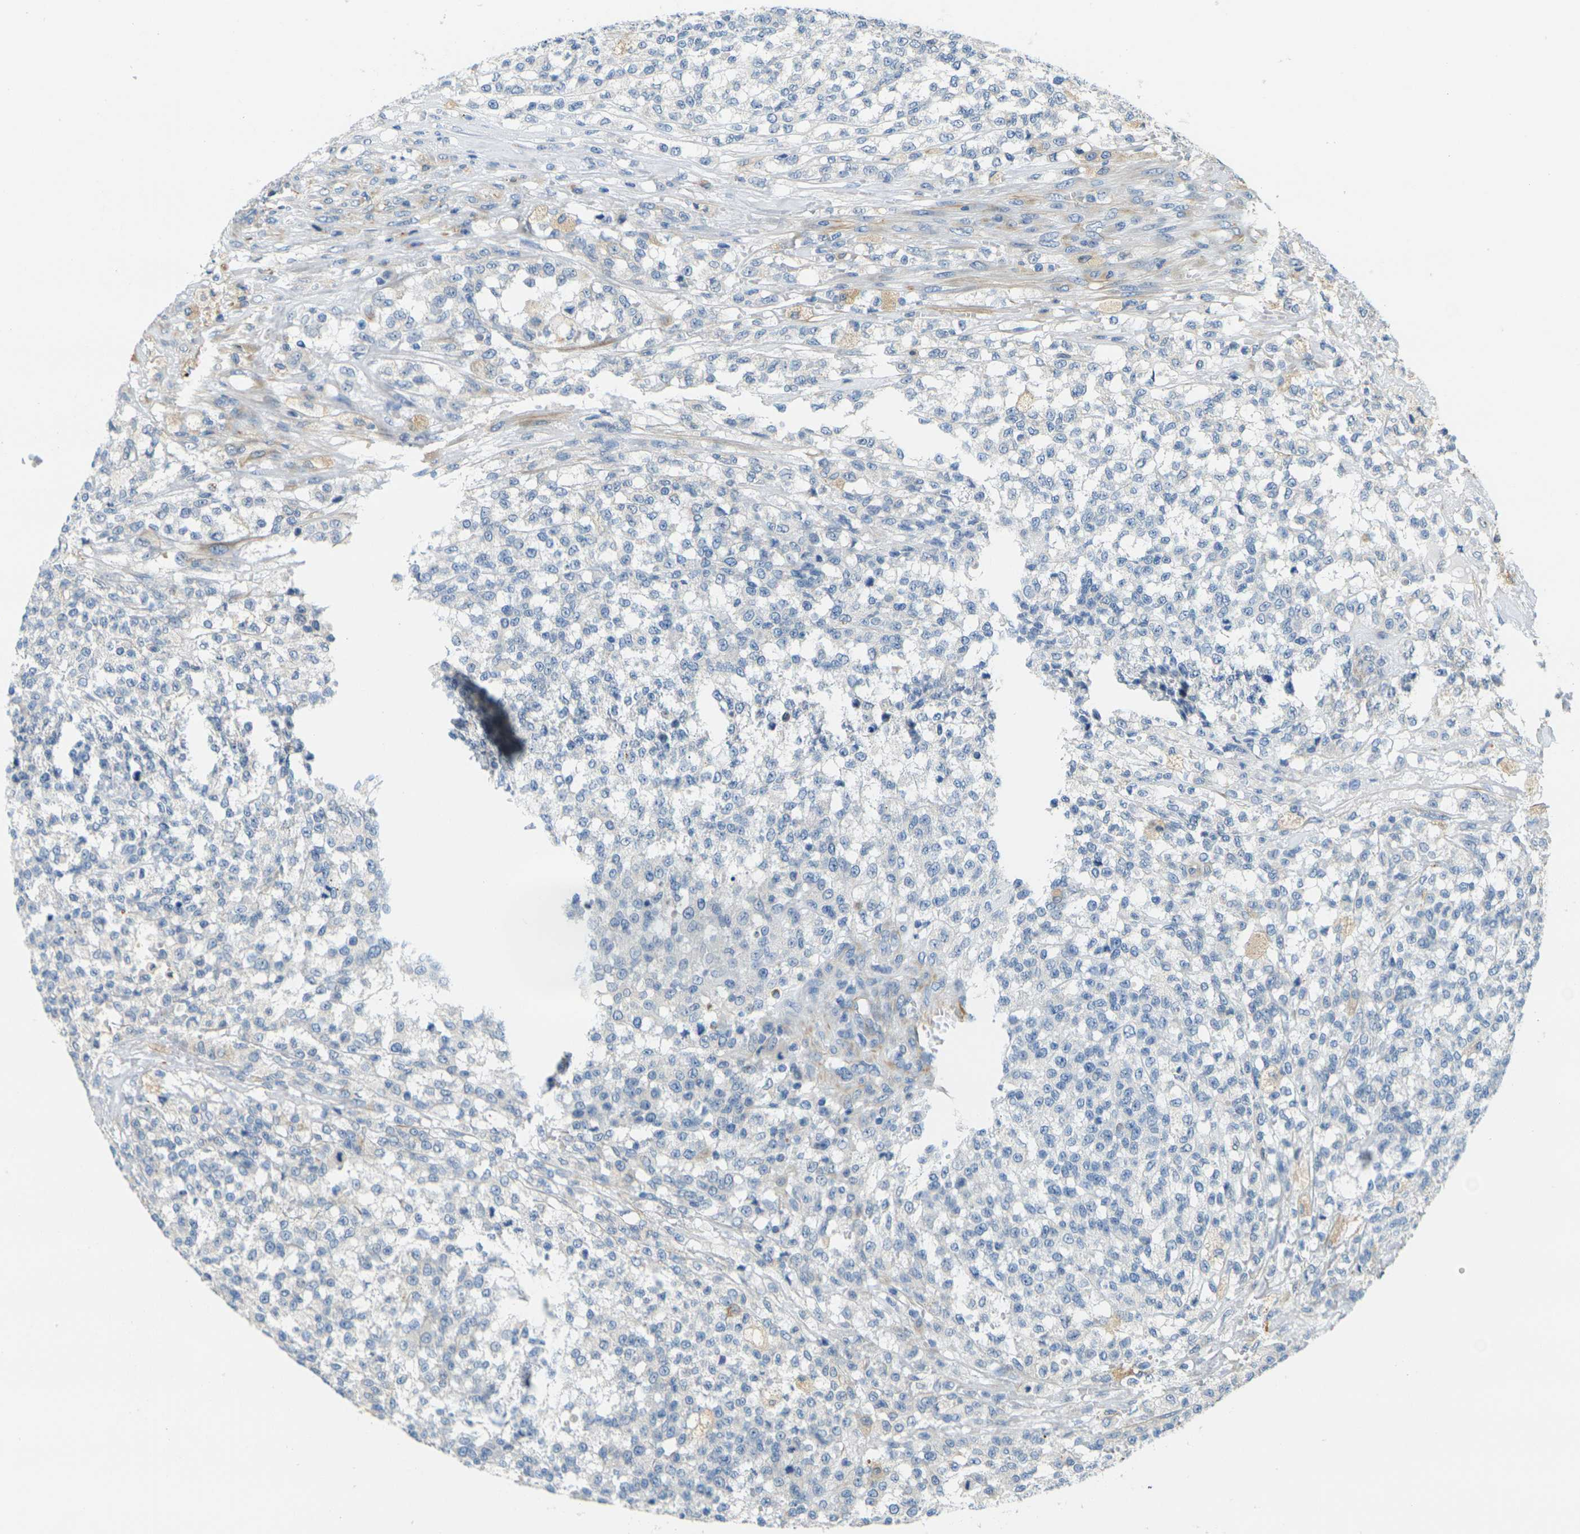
{"staining": {"intensity": "negative", "quantity": "none", "location": "none"}, "tissue": "testis cancer", "cell_type": "Tumor cells", "image_type": "cancer", "snomed": [{"axis": "morphology", "description": "Seminoma, NOS"}, {"axis": "topography", "description": "Testis"}], "caption": "IHC of testis cancer (seminoma) shows no staining in tumor cells.", "gene": "CYP2C8", "patient": {"sex": "male", "age": 59}}